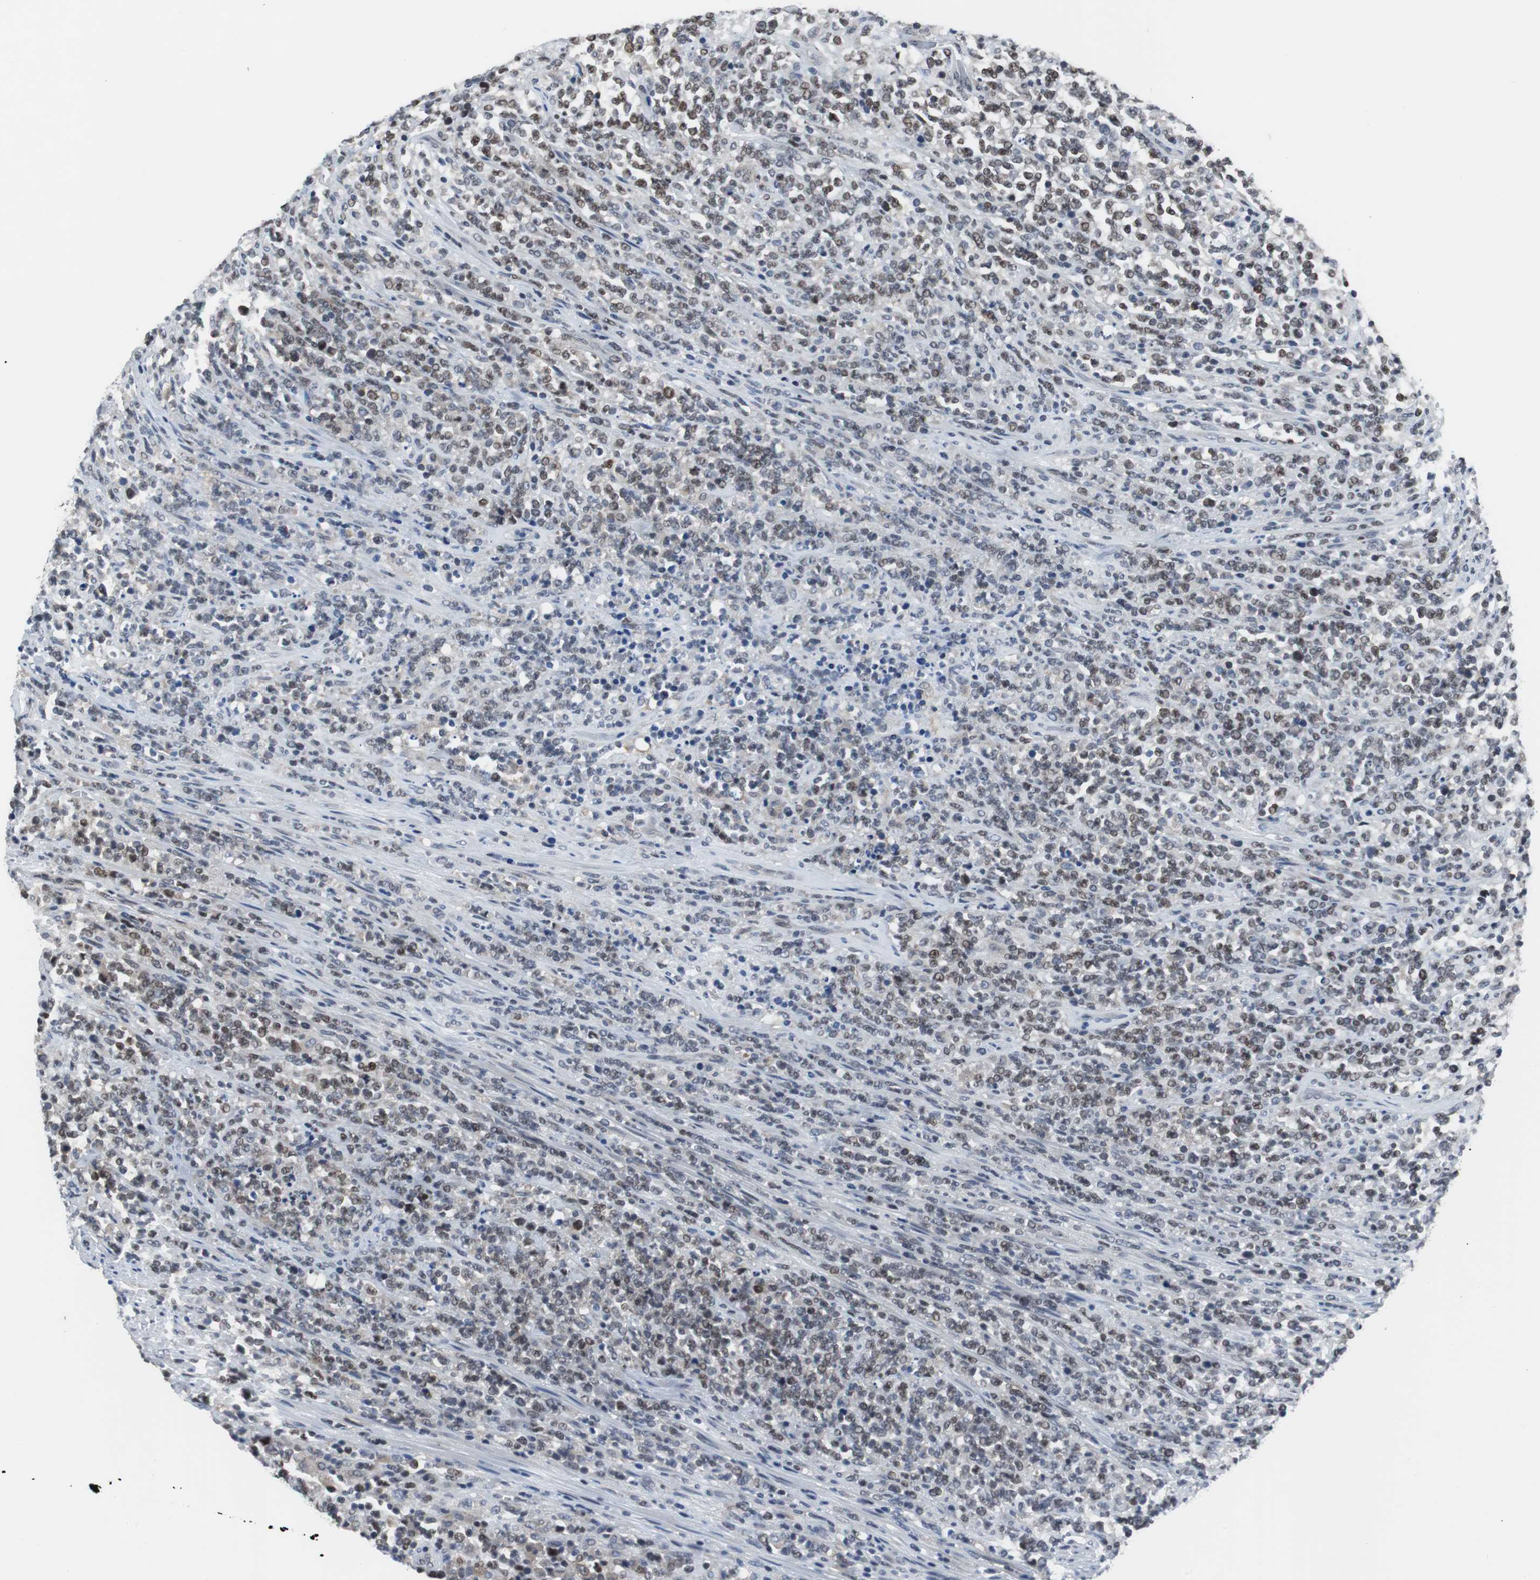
{"staining": {"intensity": "weak", "quantity": "25%-75%", "location": "nuclear"}, "tissue": "lymphoma", "cell_type": "Tumor cells", "image_type": "cancer", "snomed": [{"axis": "morphology", "description": "Malignant lymphoma, non-Hodgkin's type, High grade"}, {"axis": "topography", "description": "Soft tissue"}], "caption": "Immunohistochemistry photomicrograph of neoplastic tissue: lymphoma stained using immunohistochemistry (IHC) displays low levels of weak protein expression localized specifically in the nuclear of tumor cells, appearing as a nuclear brown color.", "gene": "TP63", "patient": {"sex": "male", "age": 18}}